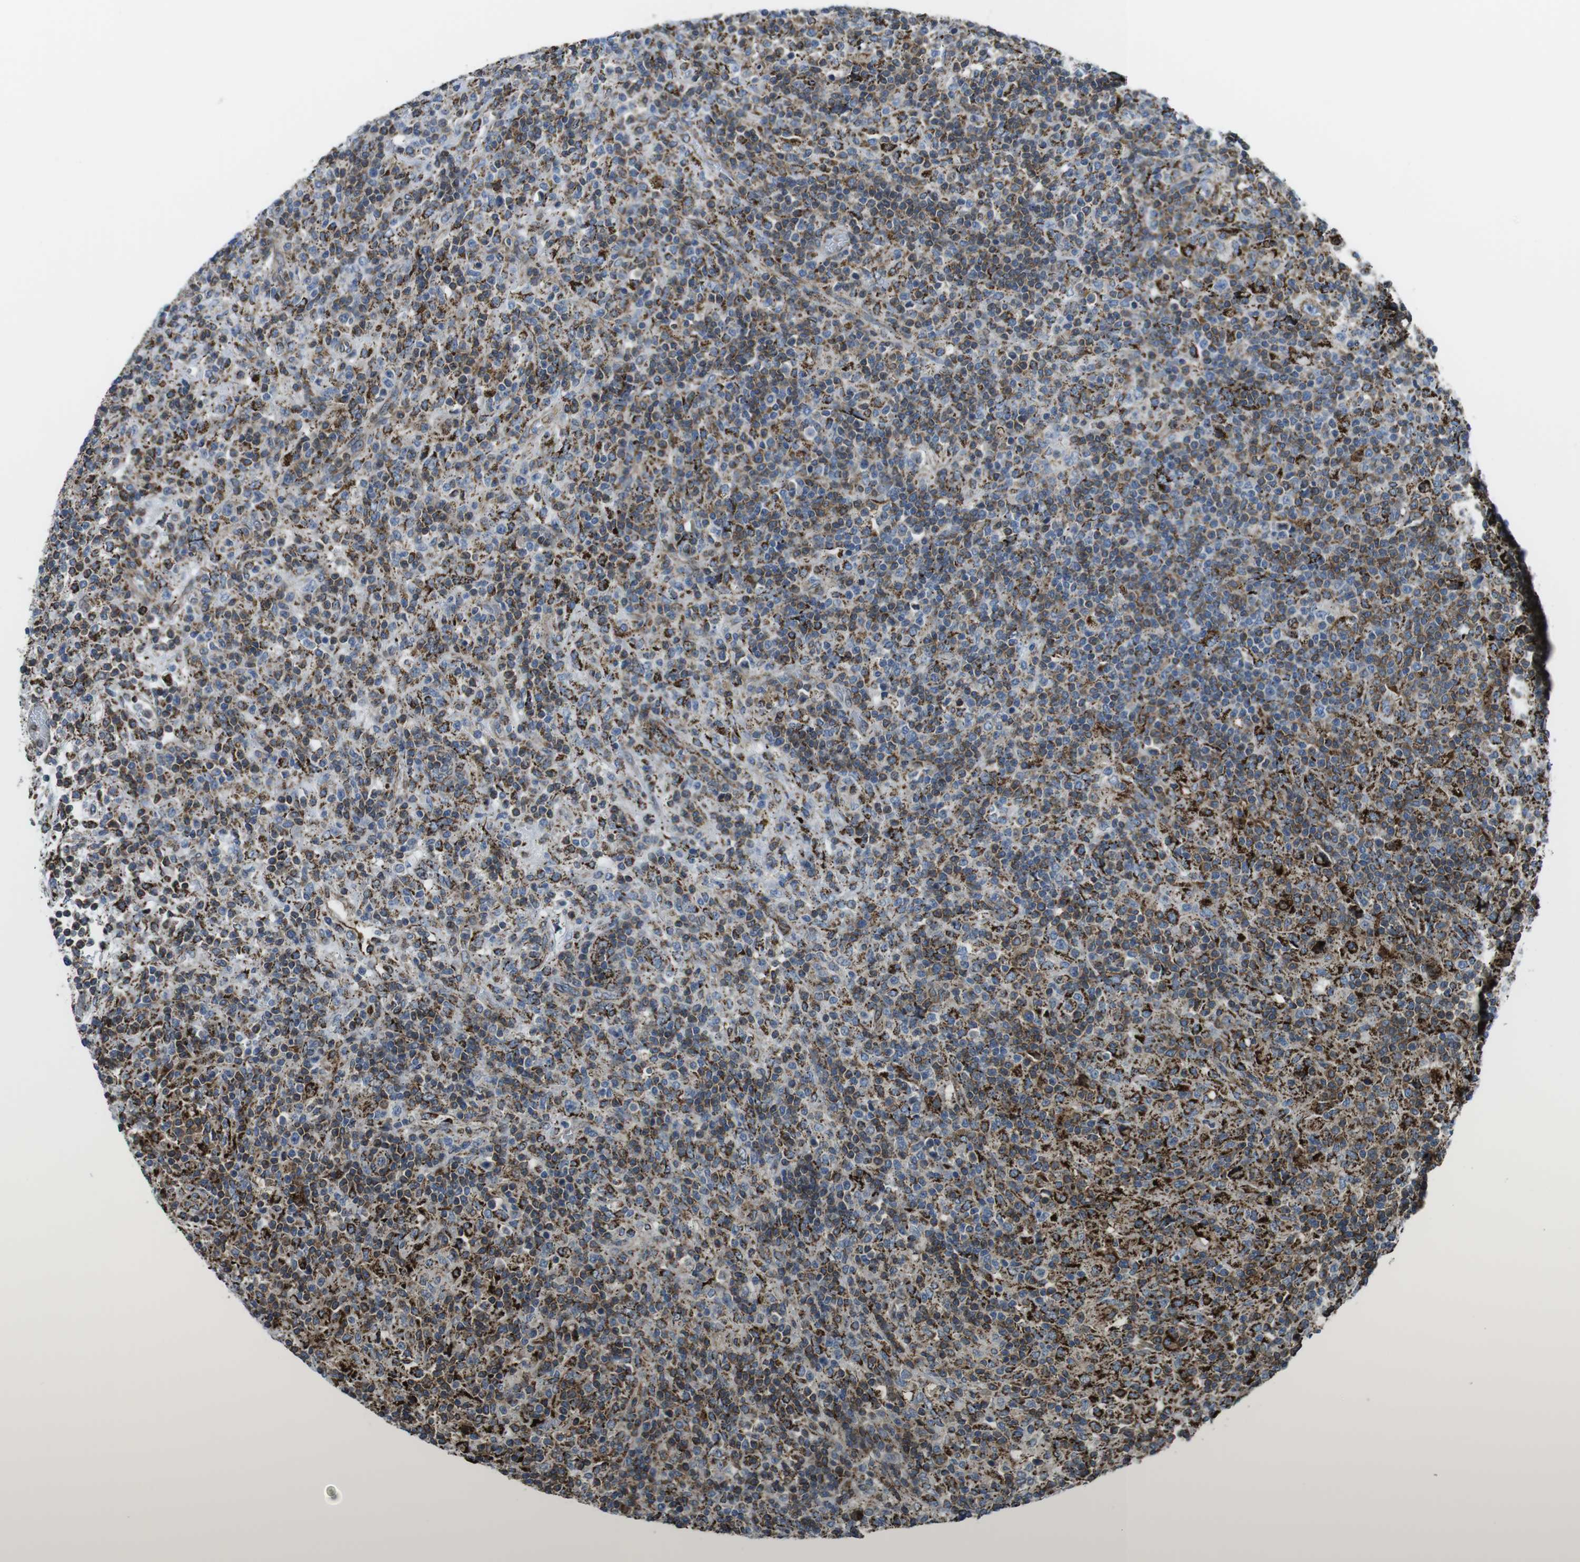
{"staining": {"intensity": "negative", "quantity": "none", "location": "none"}, "tissue": "lymphoma", "cell_type": "Tumor cells", "image_type": "cancer", "snomed": [{"axis": "morphology", "description": "Hodgkin's disease, NOS"}, {"axis": "topography", "description": "Lymph node"}], "caption": "Immunohistochemistry photomicrograph of human lymphoma stained for a protein (brown), which displays no expression in tumor cells.", "gene": "KCNE3", "patient": {"sex": "male", "age": 70}}